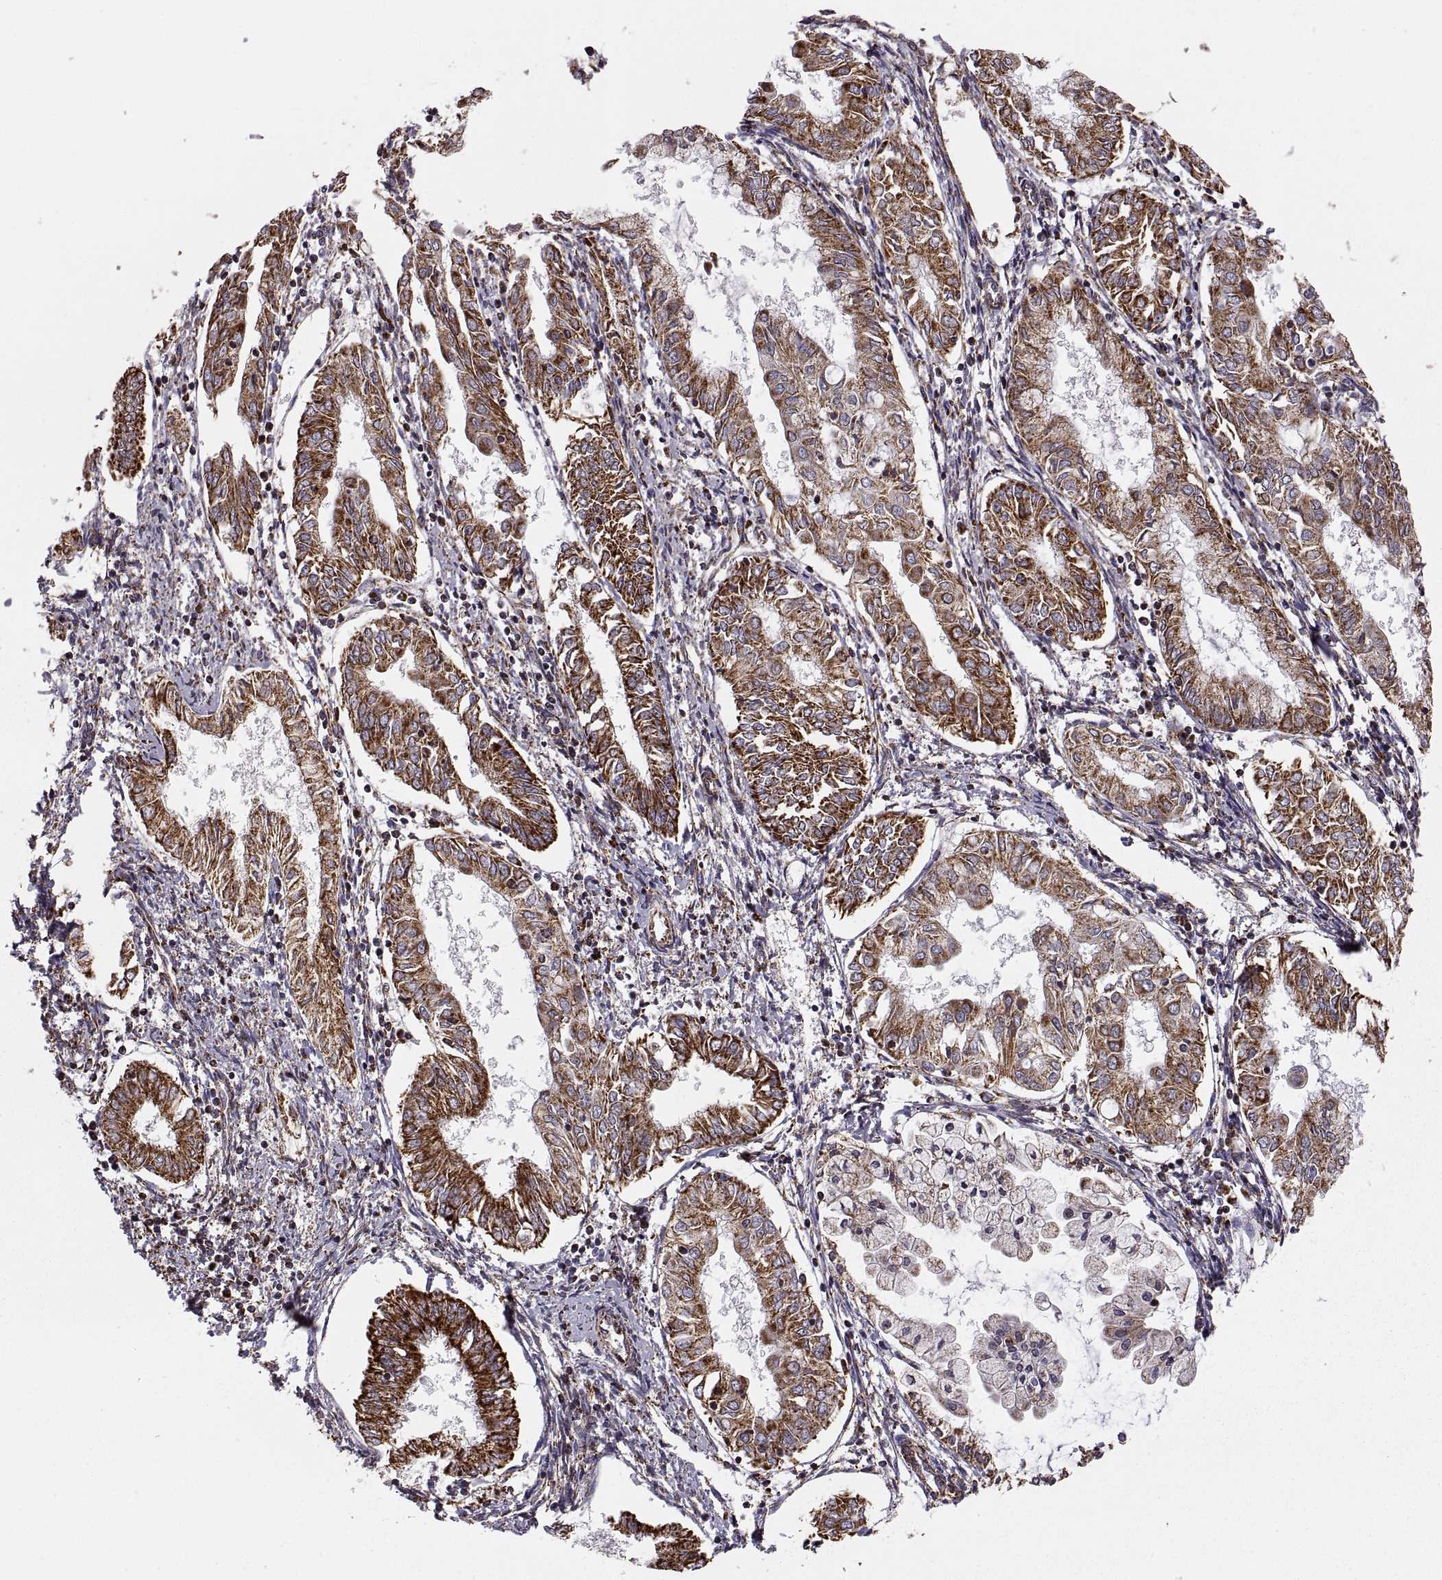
{"staining": {"intensity": "strong", "quantity": ">75%", "location": "cytoplasmic/membranous"}, "tissue": "endometrial cancer", "cell_type": "Tumor cells", "image_type": "cancer", "snomed": [{"axis": "morphology", "description": "Adenocarcinoma, NOS"}, {"axis": "topography", "description": "Endometrium"}], "caption": "Protein expression analysis of human adenocarcinoma (endometrial) reveals strong cytoplasmic/membranous positivity in approximately >75% of tumor cells.", "gene": "ARSD", "patient": {"sex": "female", "age": 68}}